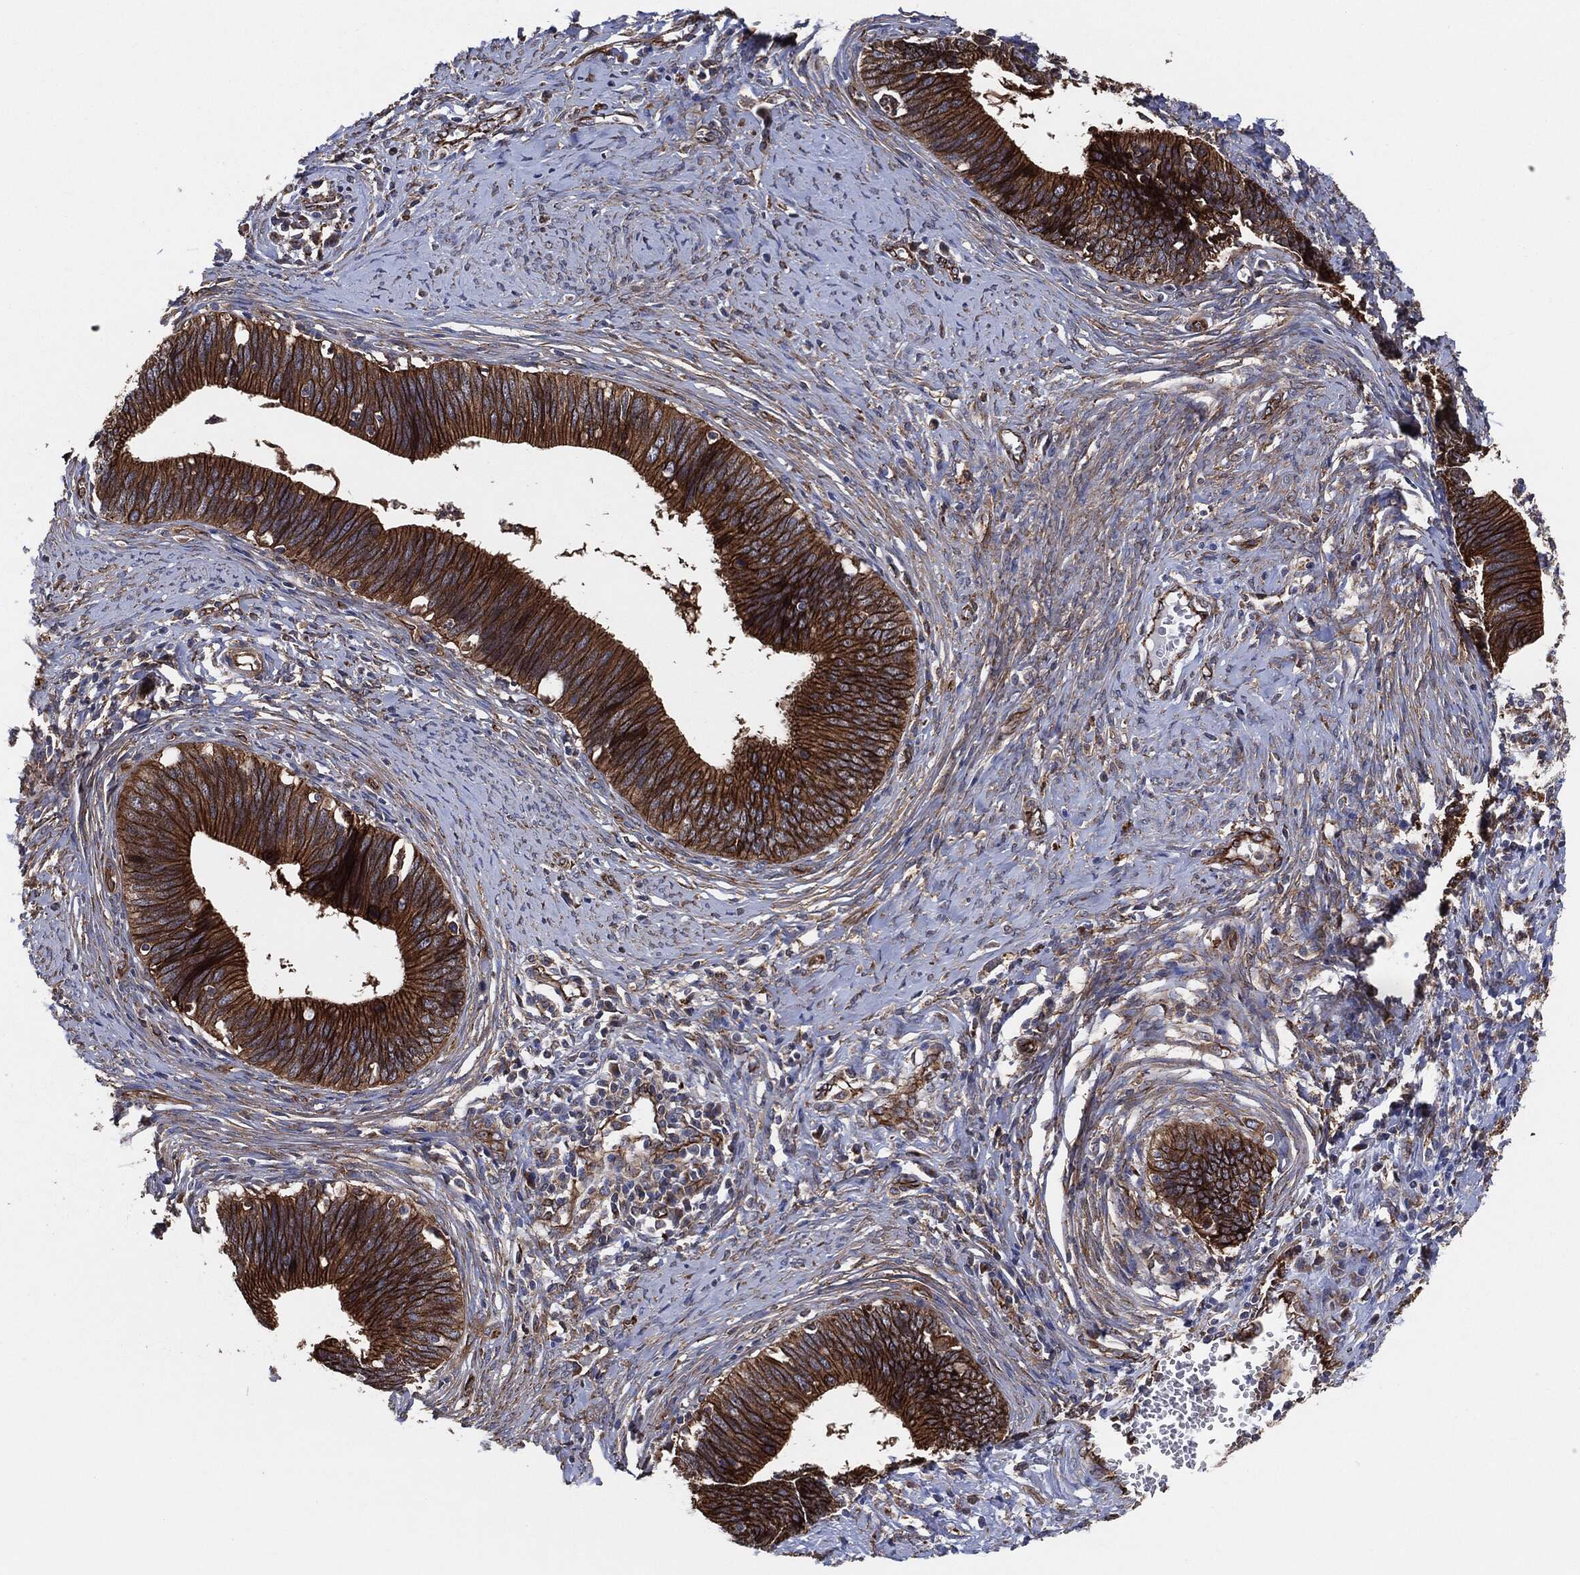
{"staining": {"intensity": "strong", "quantity": ">75%", "location": "cytoplasmic/membranous"}, "tissue": "cervical cancer", "cell_type": "Tumor cells", "image_type": "cancer", "snomed": [{"axis": "morphology", "description": "Adenocarcinoma, NOS"}, {"axis": "topography", "description": "Cervix"}], "caption": "IHC of cervical adenocarcinoma reveals high levels of strong cytoplasmic/membranous staining in about >75% of tumor cells. The staining is performed using DAB brown chromogen to label protein expression. The nuclei are counter-stained blue using hematoxylin.", "gene": "CTNNA1", "patient": {"sex": "female", "age": 42}}